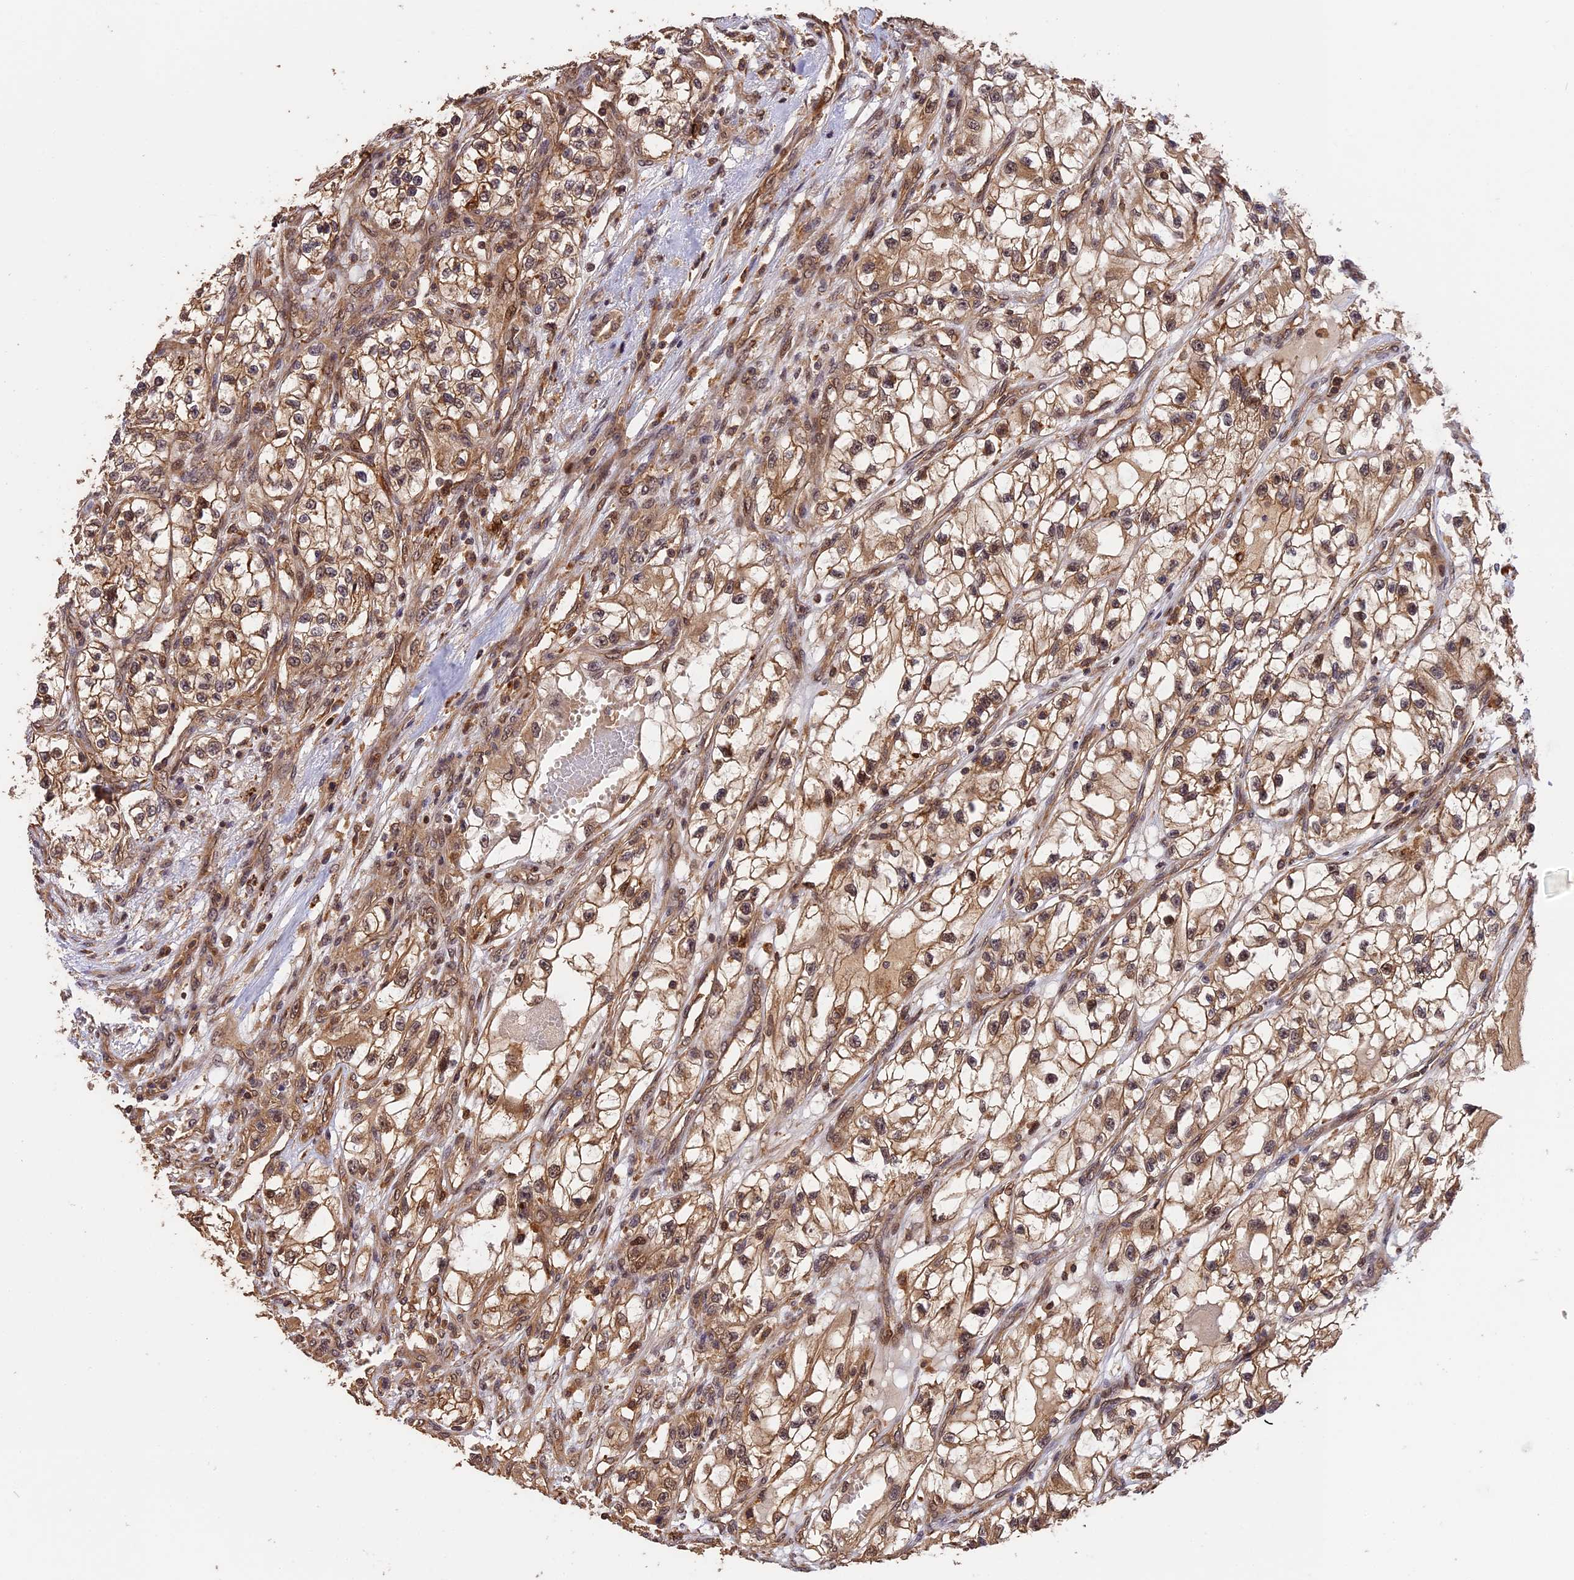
{"staining": {"intensity": "moderate", "quantity": ">75%", "location": "cytoplasmic/membranous,nuclear"}, "tissue": "renal cancer", "cell_type": "Tumor cells", "image_type": "cancer", "snomed": [{"axis": "morphology", "description": "Adenocarcinoma, NOS"}, {"axis": "topography", "description": "Kidney"}], "caption": "A medium amount of moderate cytoplasmic/membranous and nuclear expression is identified in approximately >75% of tumor cells in renal cancer tissue. (brown staining indicates protein expression, while blue staining denotes nuclei).", "gene": "ESCO1", "patient": {"sex": "female", "age": 57}}